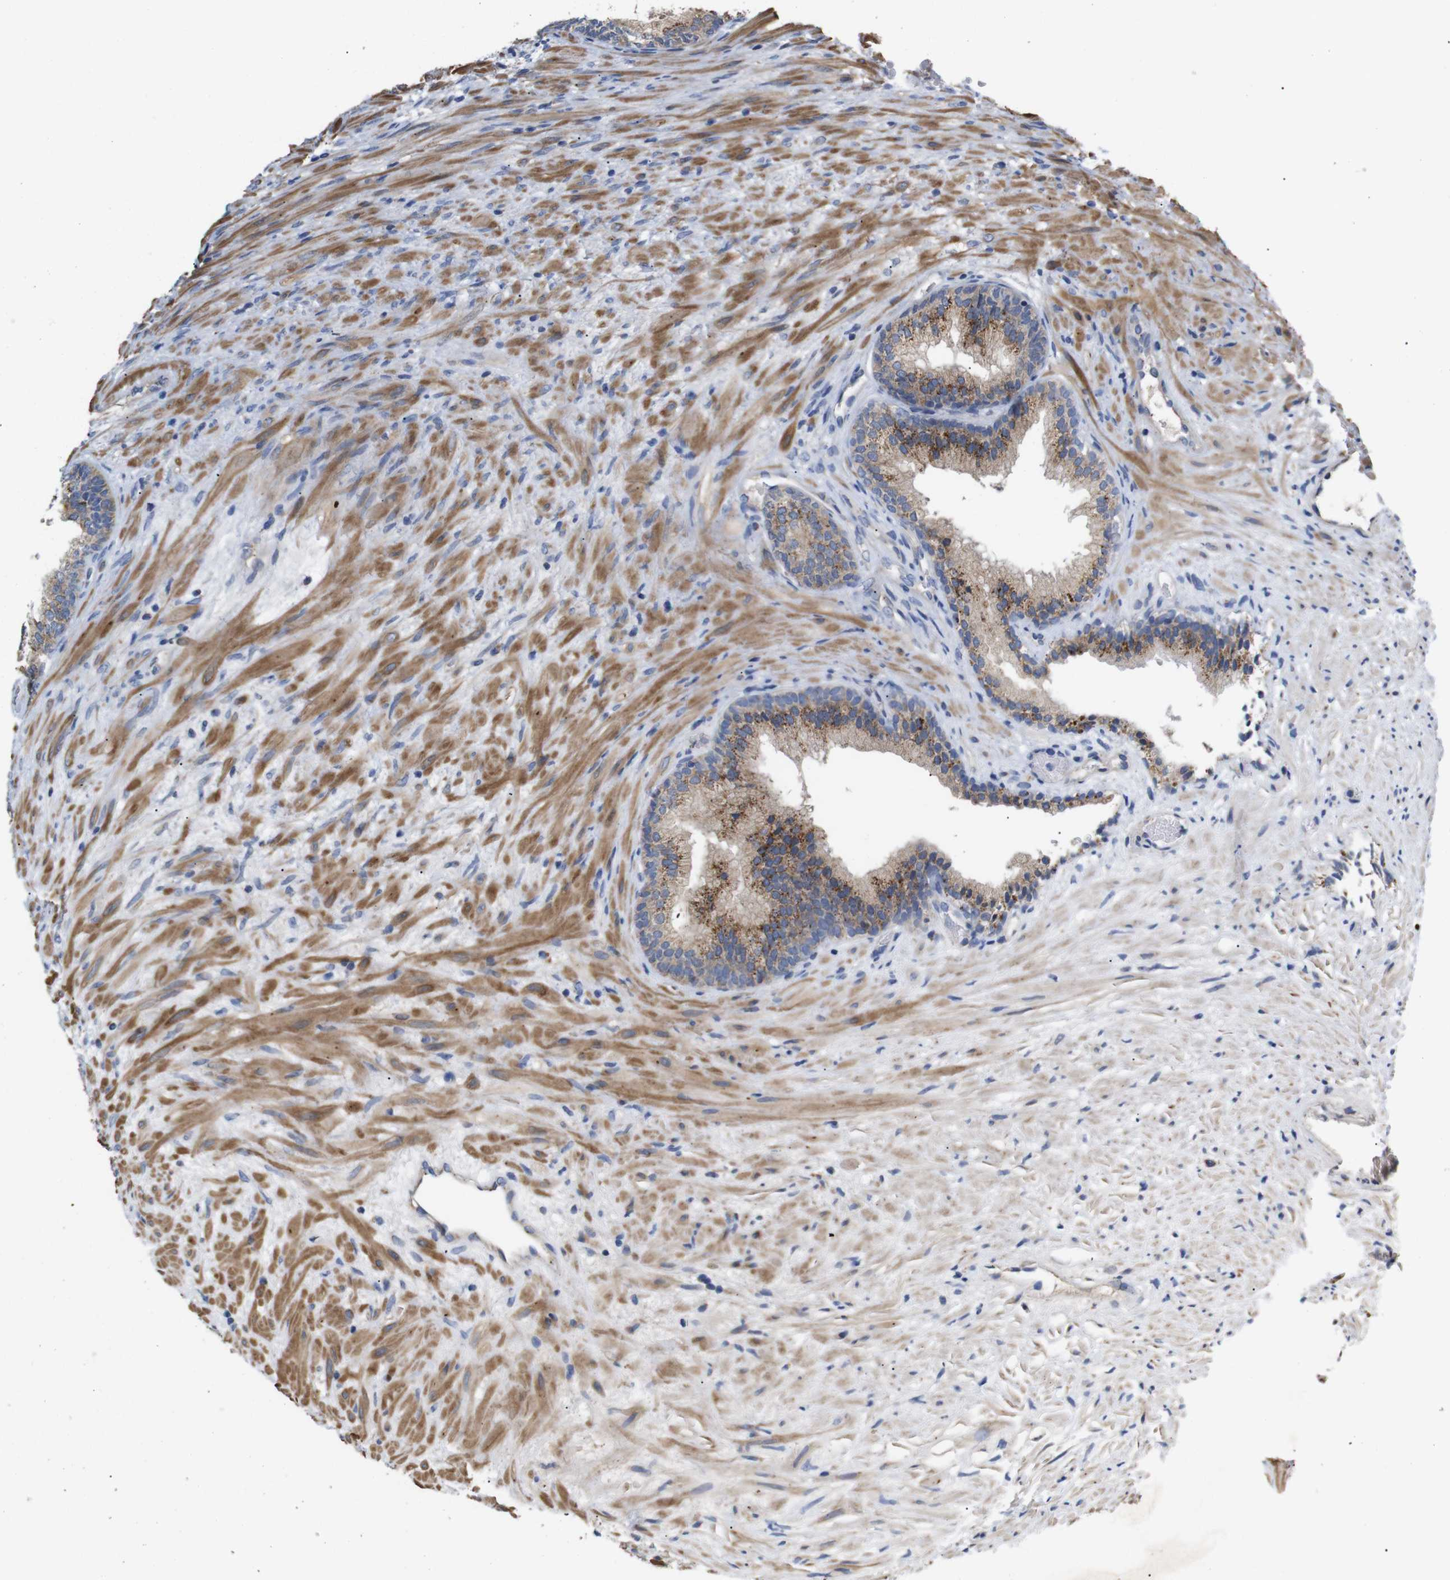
{"staining": {"intensity": "moderate", "quantity": ">75%", "location": "cytoplasmic/membranous"}, "tissue": "prostate", "cell_type": "Glandular cells", "image_type": "normal", "snomed": [{"axis": "morphology", "description": "Normal tissue, NOS"}, {"axis": "topography", "description": "Prostate"}], "caption": "Immunohistochemistry image of normal prostate: human prostate stained using immunohistochemistry displays medium levels of moderate protein expression localized specifically in the cytoplasmic/membranous of glandular cells, appearing as a cytoplasmic/membranous brown color.", "gene": "LRRC55", "patient": {"sex": "male", "age": 76}}